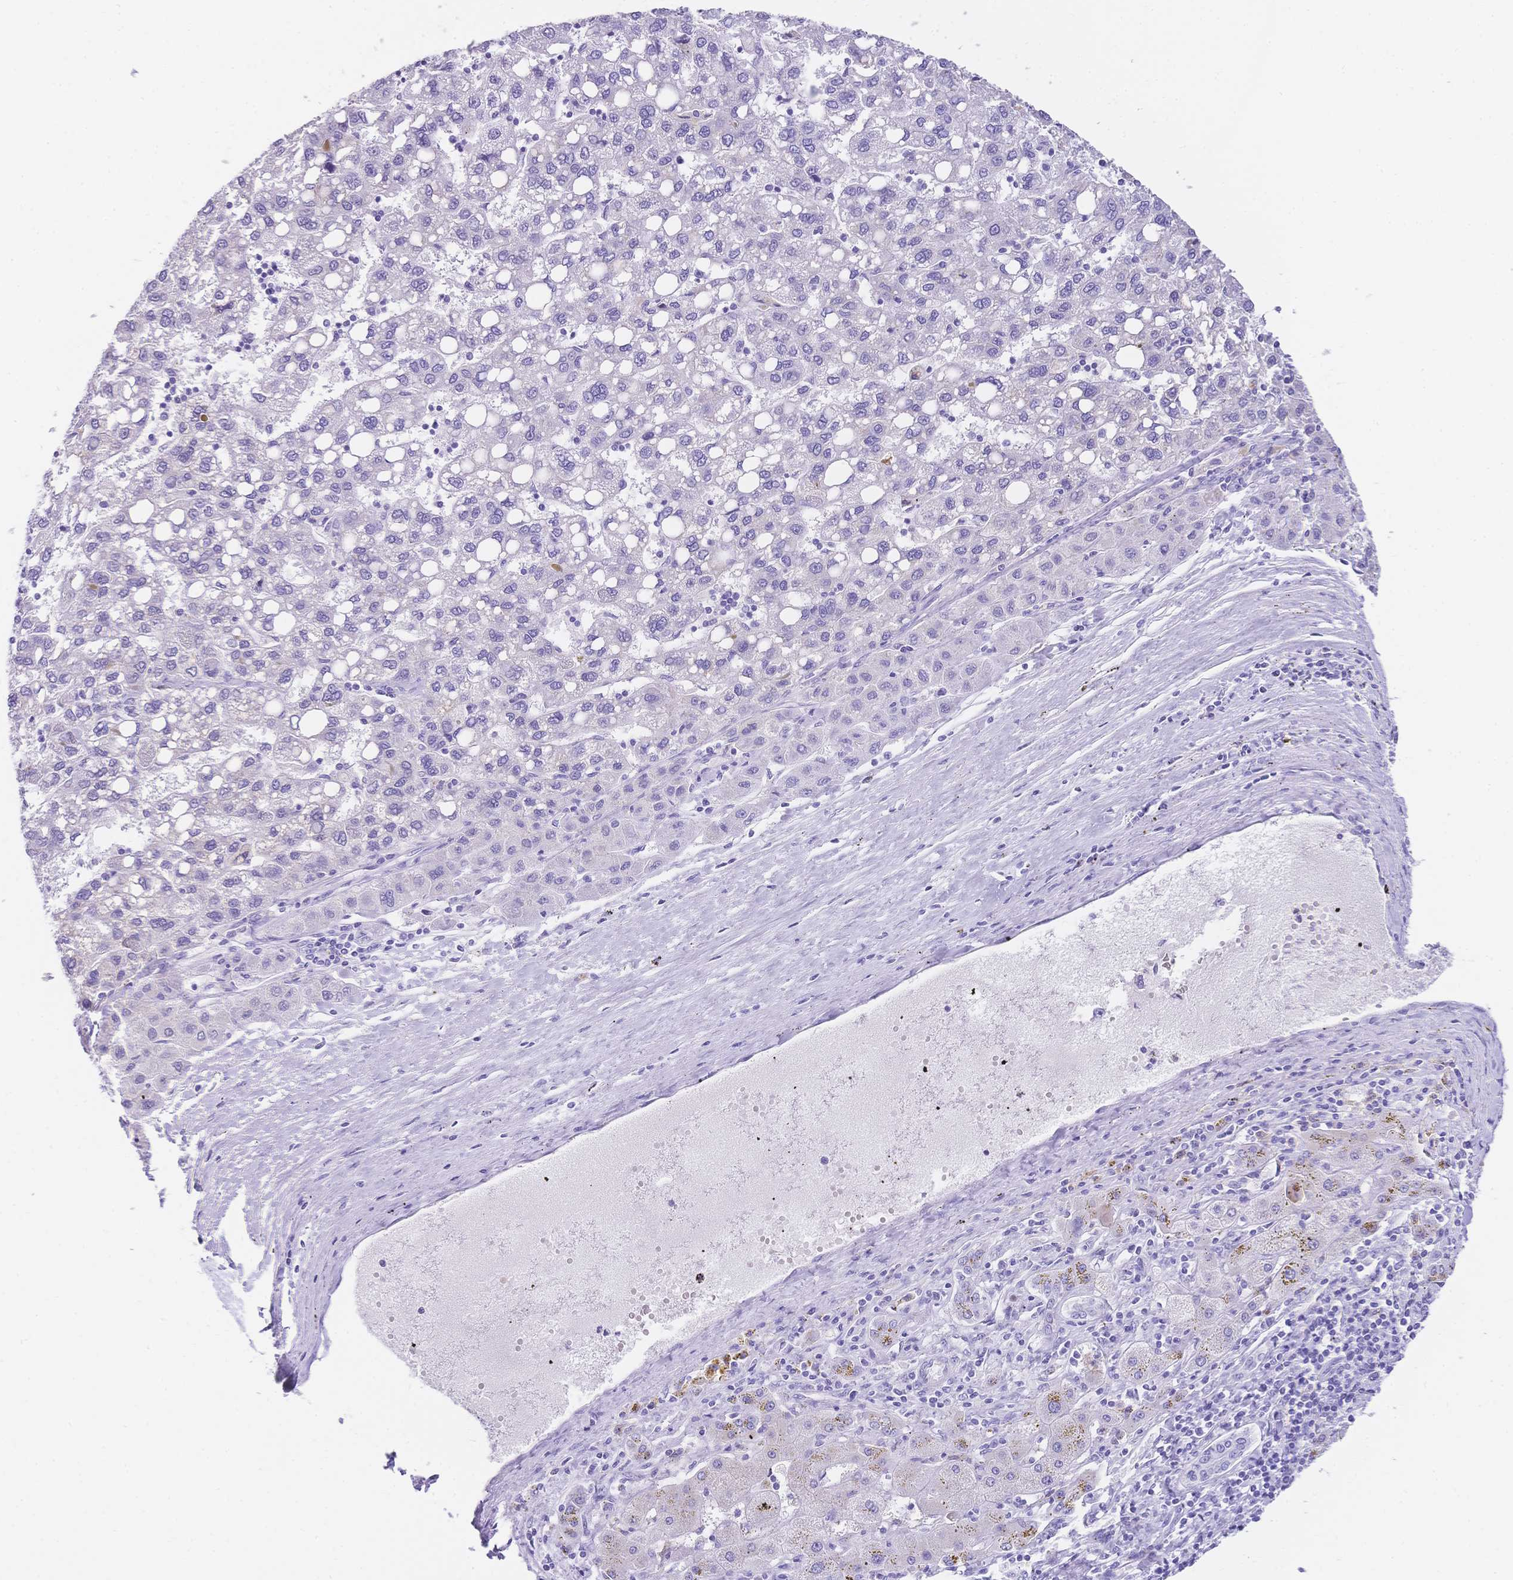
{"staining": {"intensity": "negative", "quantity": "none", "location": "none"}, "tissue": "liver cancer", "cell_type": "Tumor cells", "image_type": "cancer", "snomed": [{"axis": "morphology", "description": "Carcinoma, Hepatocellular, NOS"}, {"axis": "topography", "description": "Liver"}], "caption": "This is a image of immunohistochemistry staining of hepatocellular carcinoma (liver), which shows no positivity in tumor cells.", "gene": "MUC21", "patient": {"sex": "female", "age": 82}}